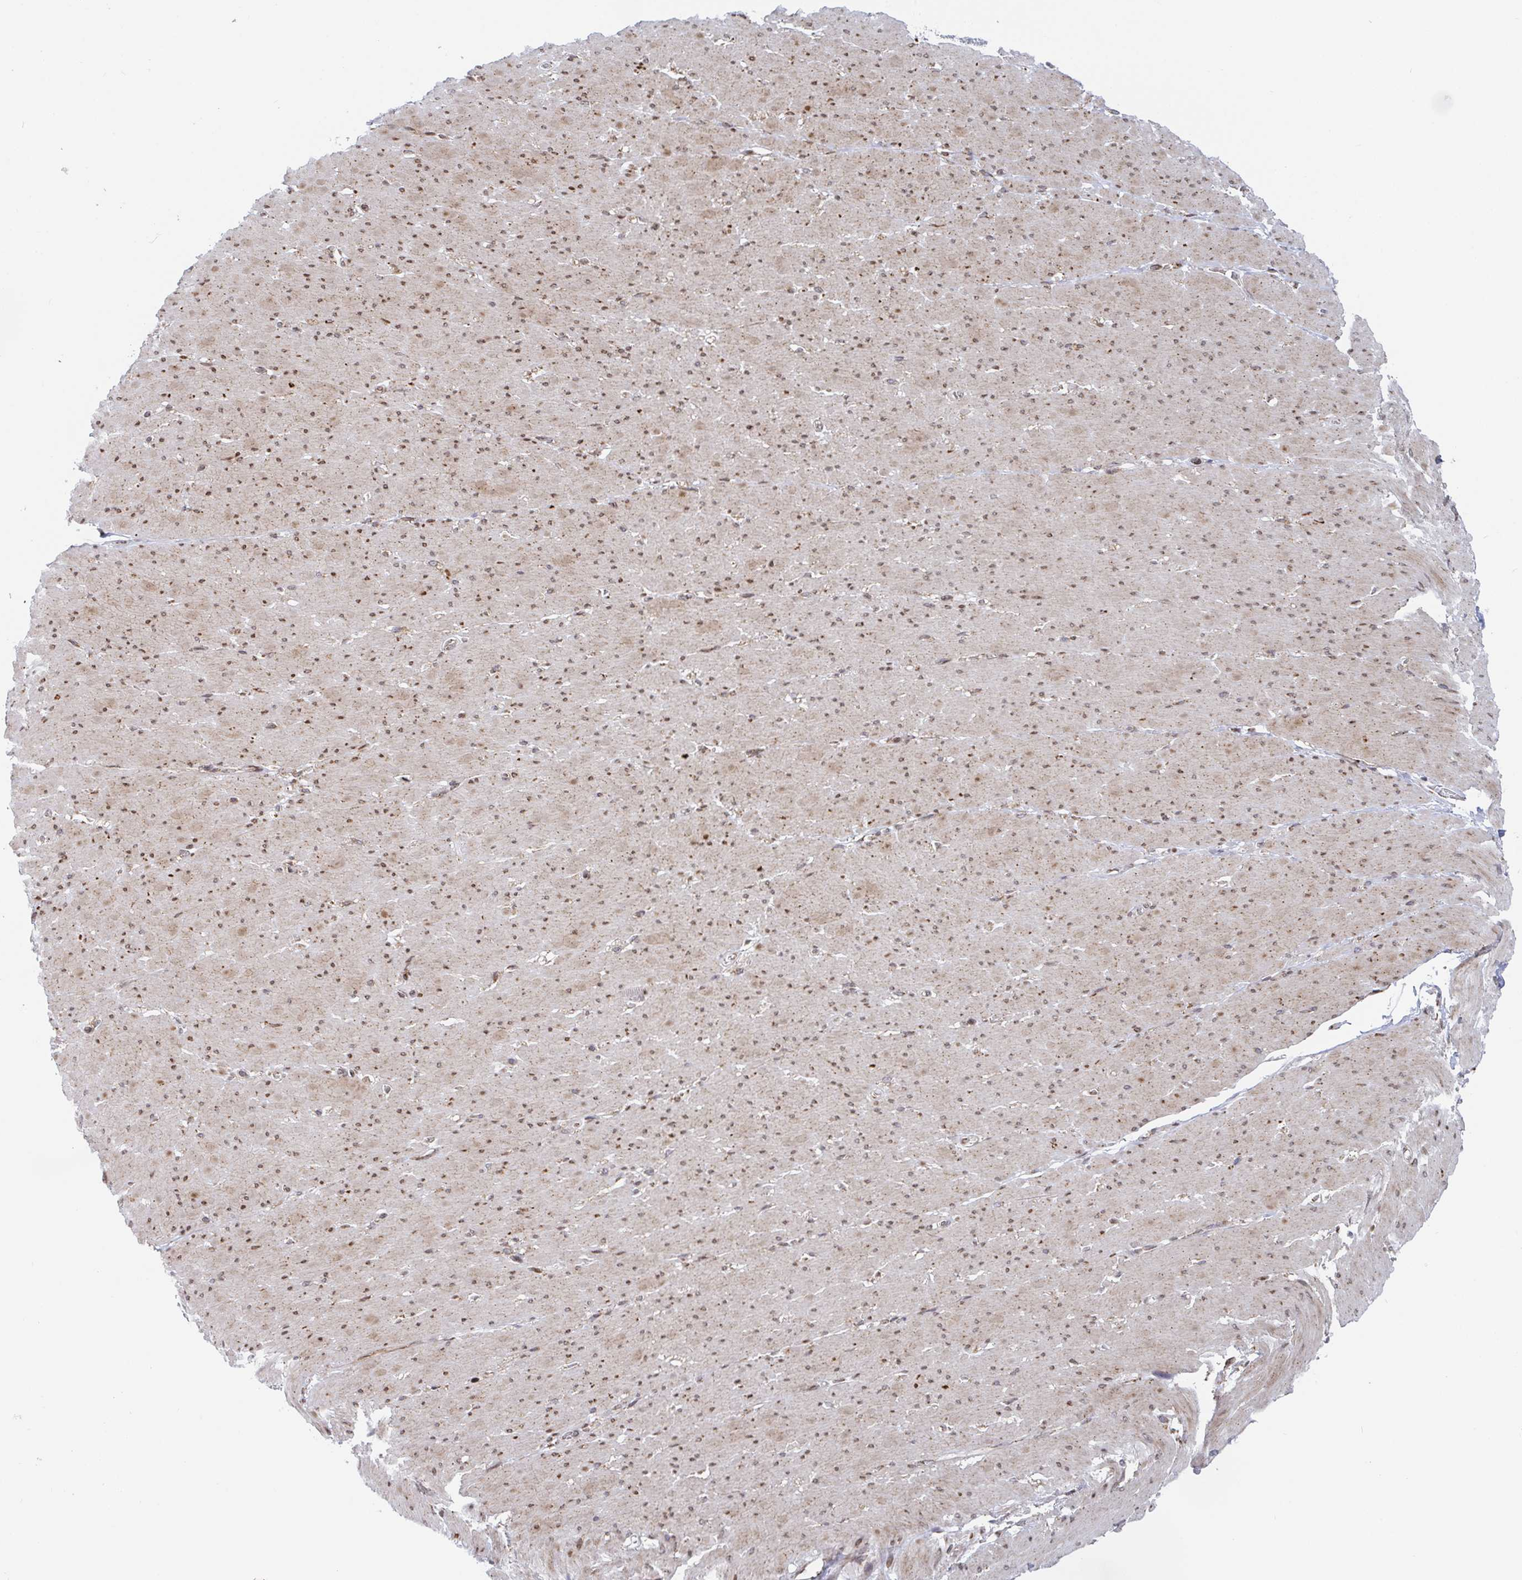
{"staining": {"intensity": "moderate", "quantity": ">75%", "location": "cytoplasmic/membranous"}, "tissue": "smooth muscle", "cell_type": "Smooth muscle cells", "image_type": "normal", "snomed": [{"axis": "morphology", "description": "Normal tissue, NOS"}, {"axis": "topography", "description": "Smooth muscle"}, {"axis": "topography", "description": "Rectum"}], "caption": "A micrograph showing moderate cytoplasmic/membranous expression in about >75% of smooth muscle cells in benign smooth muscle, as visualized by brown immunohistochemical staining.", "gene": "STARD8", "patient": {"sex": "male", "age": 53}}